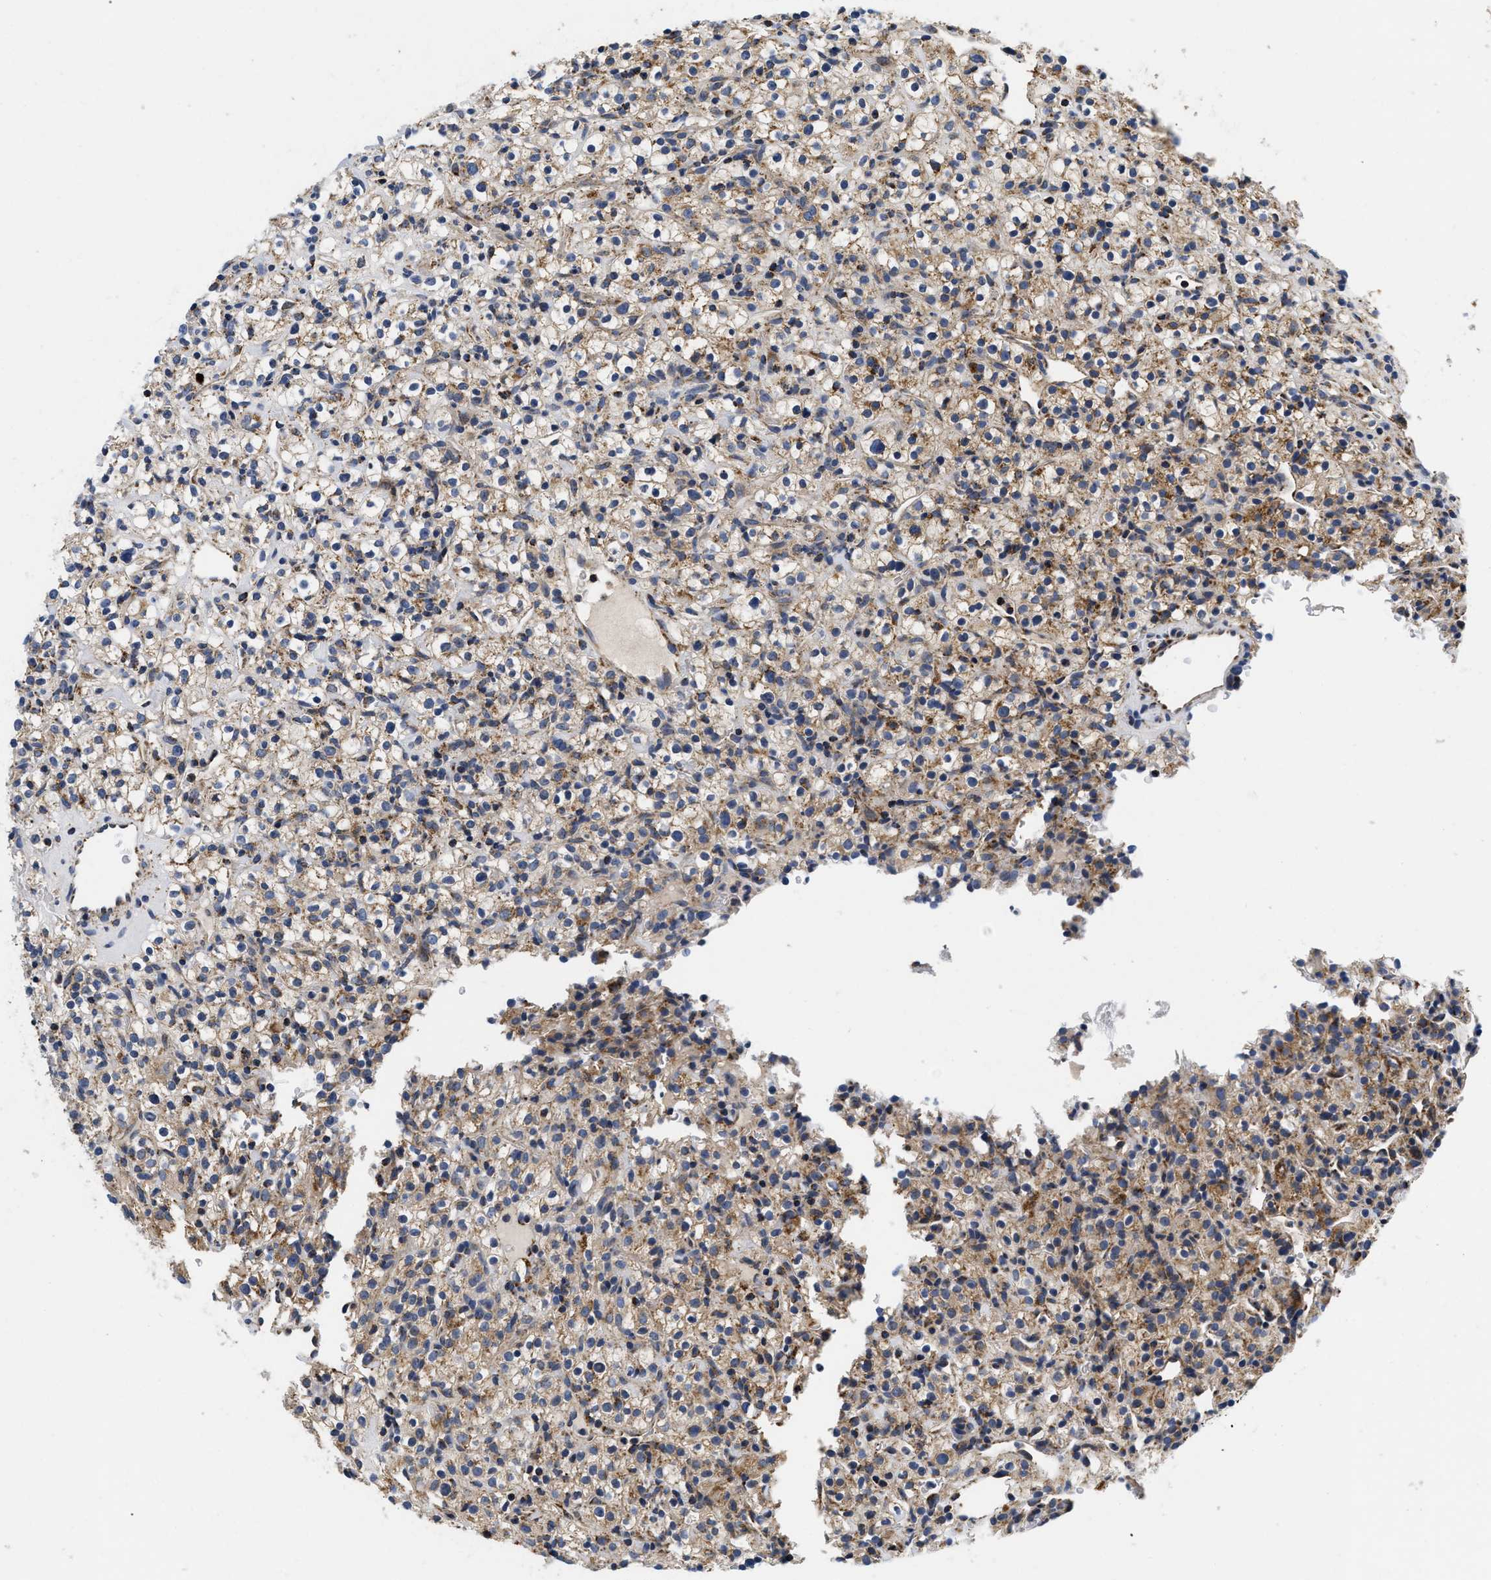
{"staining": {"intensity": "moderate", "quantity": "25%-75%", "location": "cytoplasmic/membranous"}, "tissue": "renal cancer", "cell_type": "Tumor cells", "image_type": "cancer", "snomed": [{"axis": "morphology", "description": "Normal tissue, NOS"}, {"axis": "morphology", "description": "Adenocarcinoma, NOS"}, {"axis": "topography", "description": "Kidney"}], "caption": "IHC of human renal cancer (adenocarcinoma) displays medium levels of moderate cytoplasmic/membranous staining in about 25%-75% of tumor cells.", "gene": "PDP1", "patient": {"sex": "female", "age": 72}}